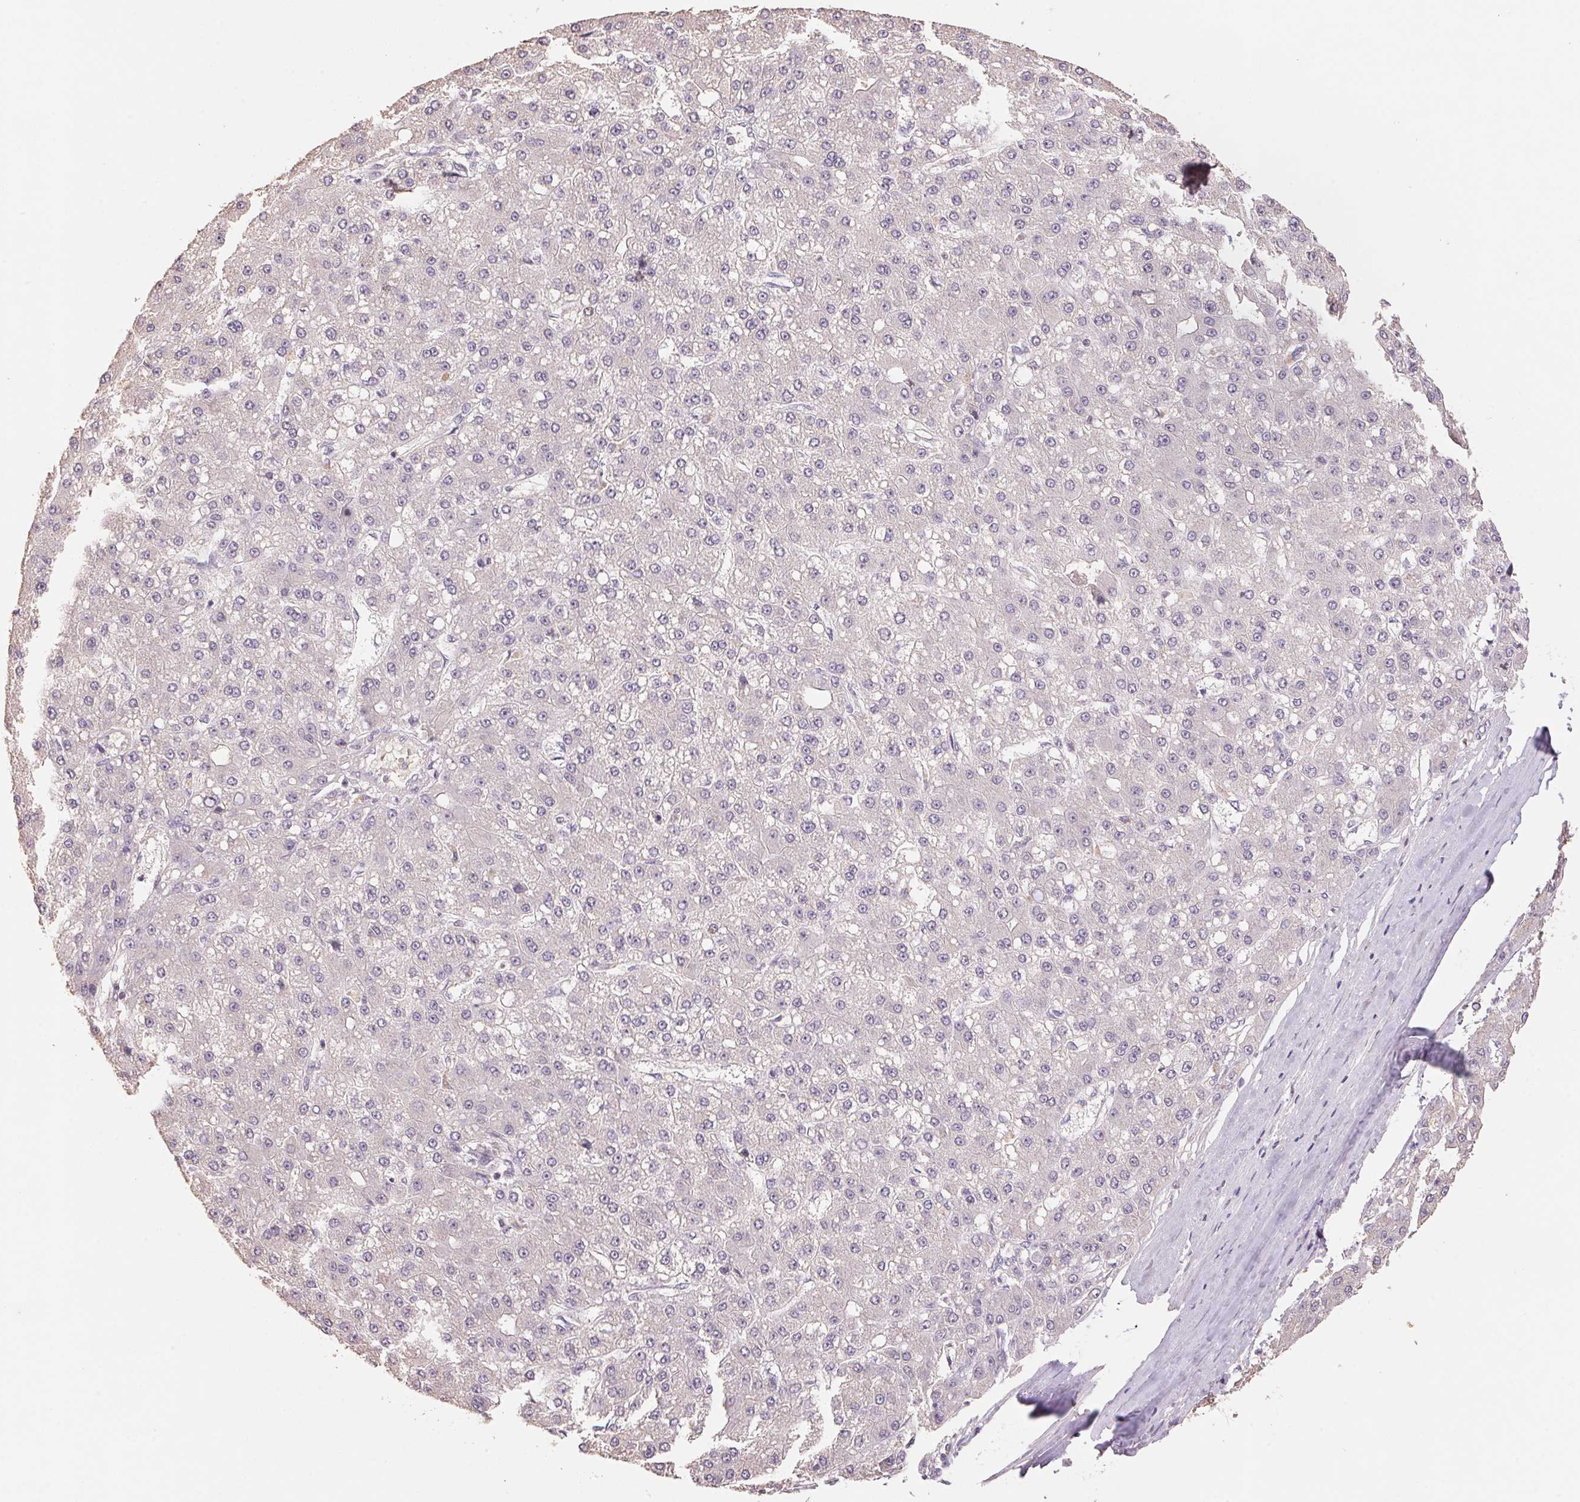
{"staining": {"intensity": "negative", "quantity": "none", "location": "none"}, "tissue": "liver cancer", "cell_type": "Tumor cells", "image_type": "cancer", "snomed": [{"axis": "morphology", "description": "Carcinoma, Hepatocellular, NOS"}, {"axis": "topography", "description": "Liver"}], "caption": "Immunohistochemical staining of liver cancer (hepatocellular carcinoma) demonstrates no significant staining in tumor cells.", "gene": "CENPF", "patient": {"sex": "male", "age": 67}}